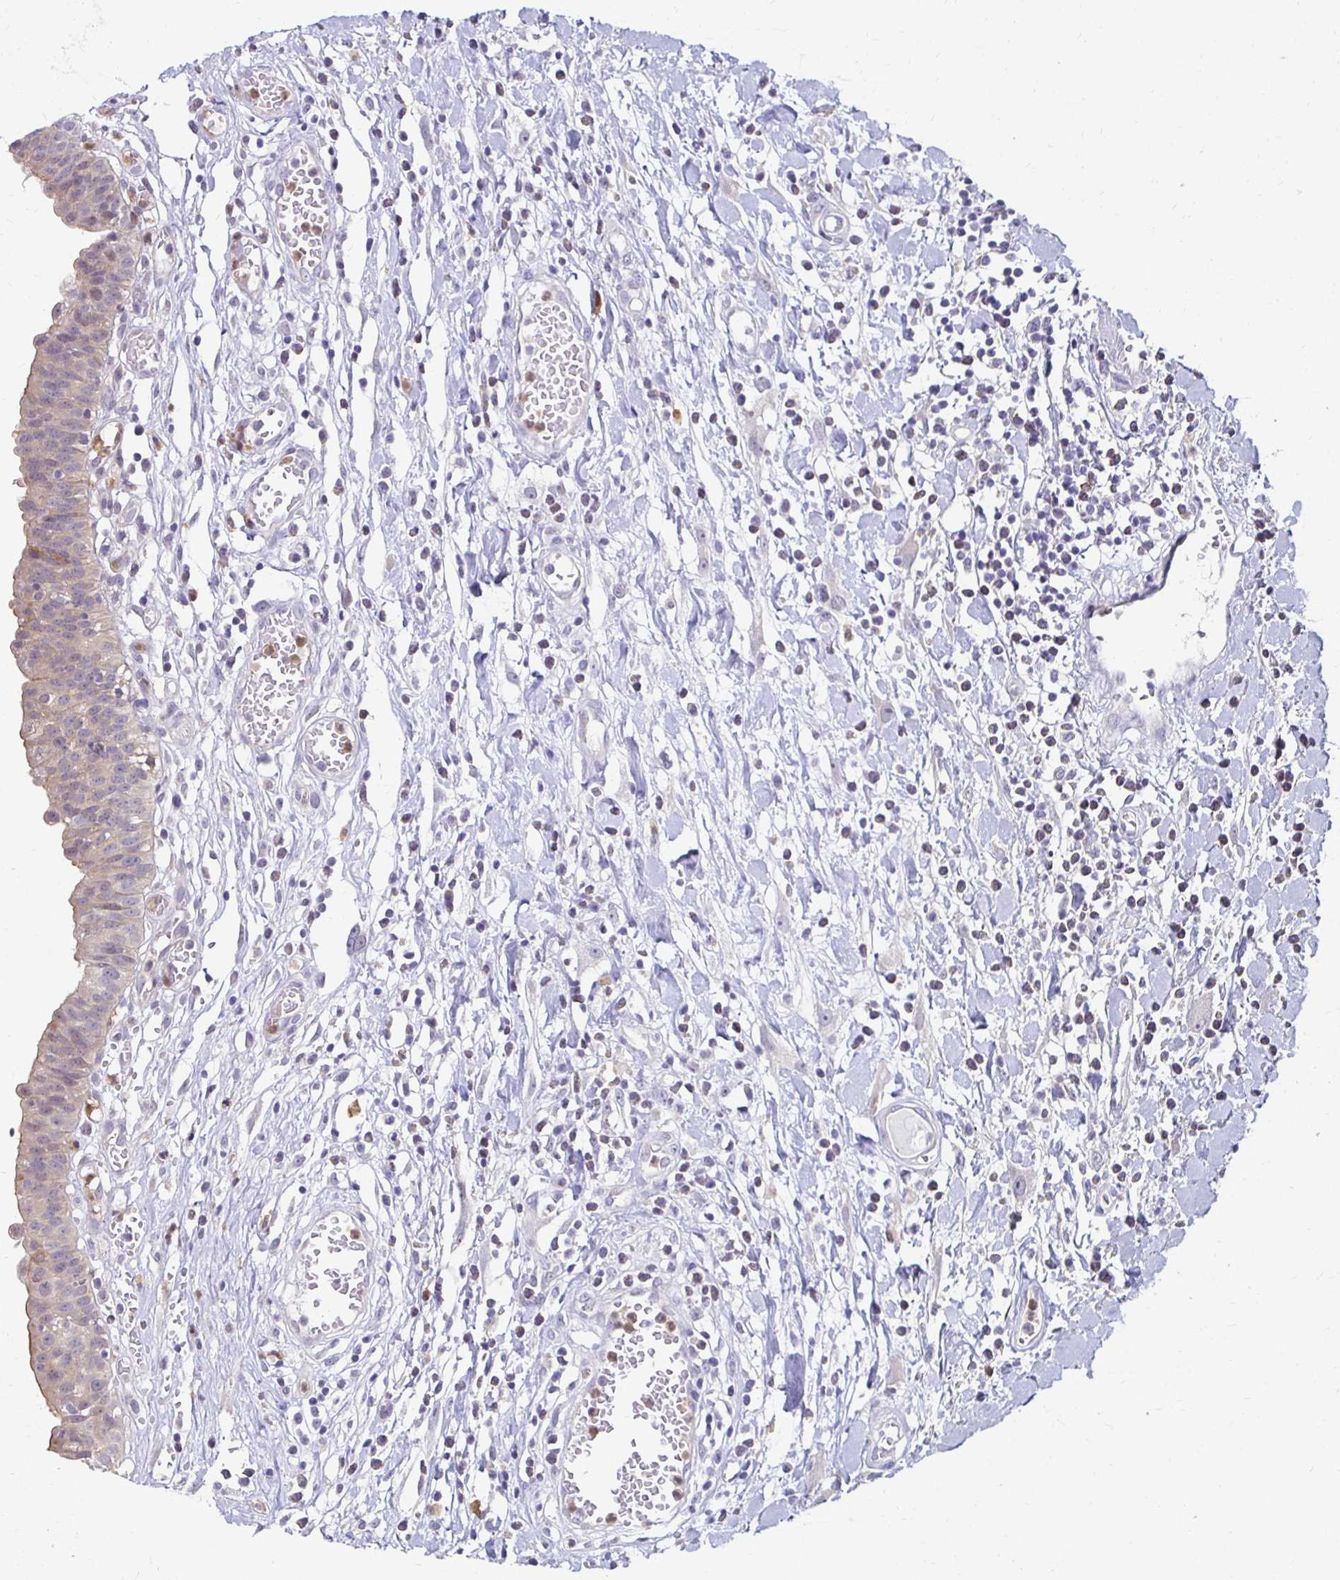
{"staining": {"intensity": "weak", "quantity": "25%-75%", "location": "cytoplasmic/membranous"}, "tissue": "urinary bladder", "cell_type": "Urothelial cells", "image_type": "normal", "snomed": [{"axis": "morphology", "description": "Normal tissue, NOS"}, {"axis": "topography", "description": "Urinary bladder"}], "caption": "A histopathology image of human urinary bladder stained for a protein shows weak cytoplasmic/membranous brown staining in urothelial cells. The protein of interest is shown in brown color, while the nuclei are stained blue.", "gene": "PADI2", "patient": {"sex": "male", "age": 64}}